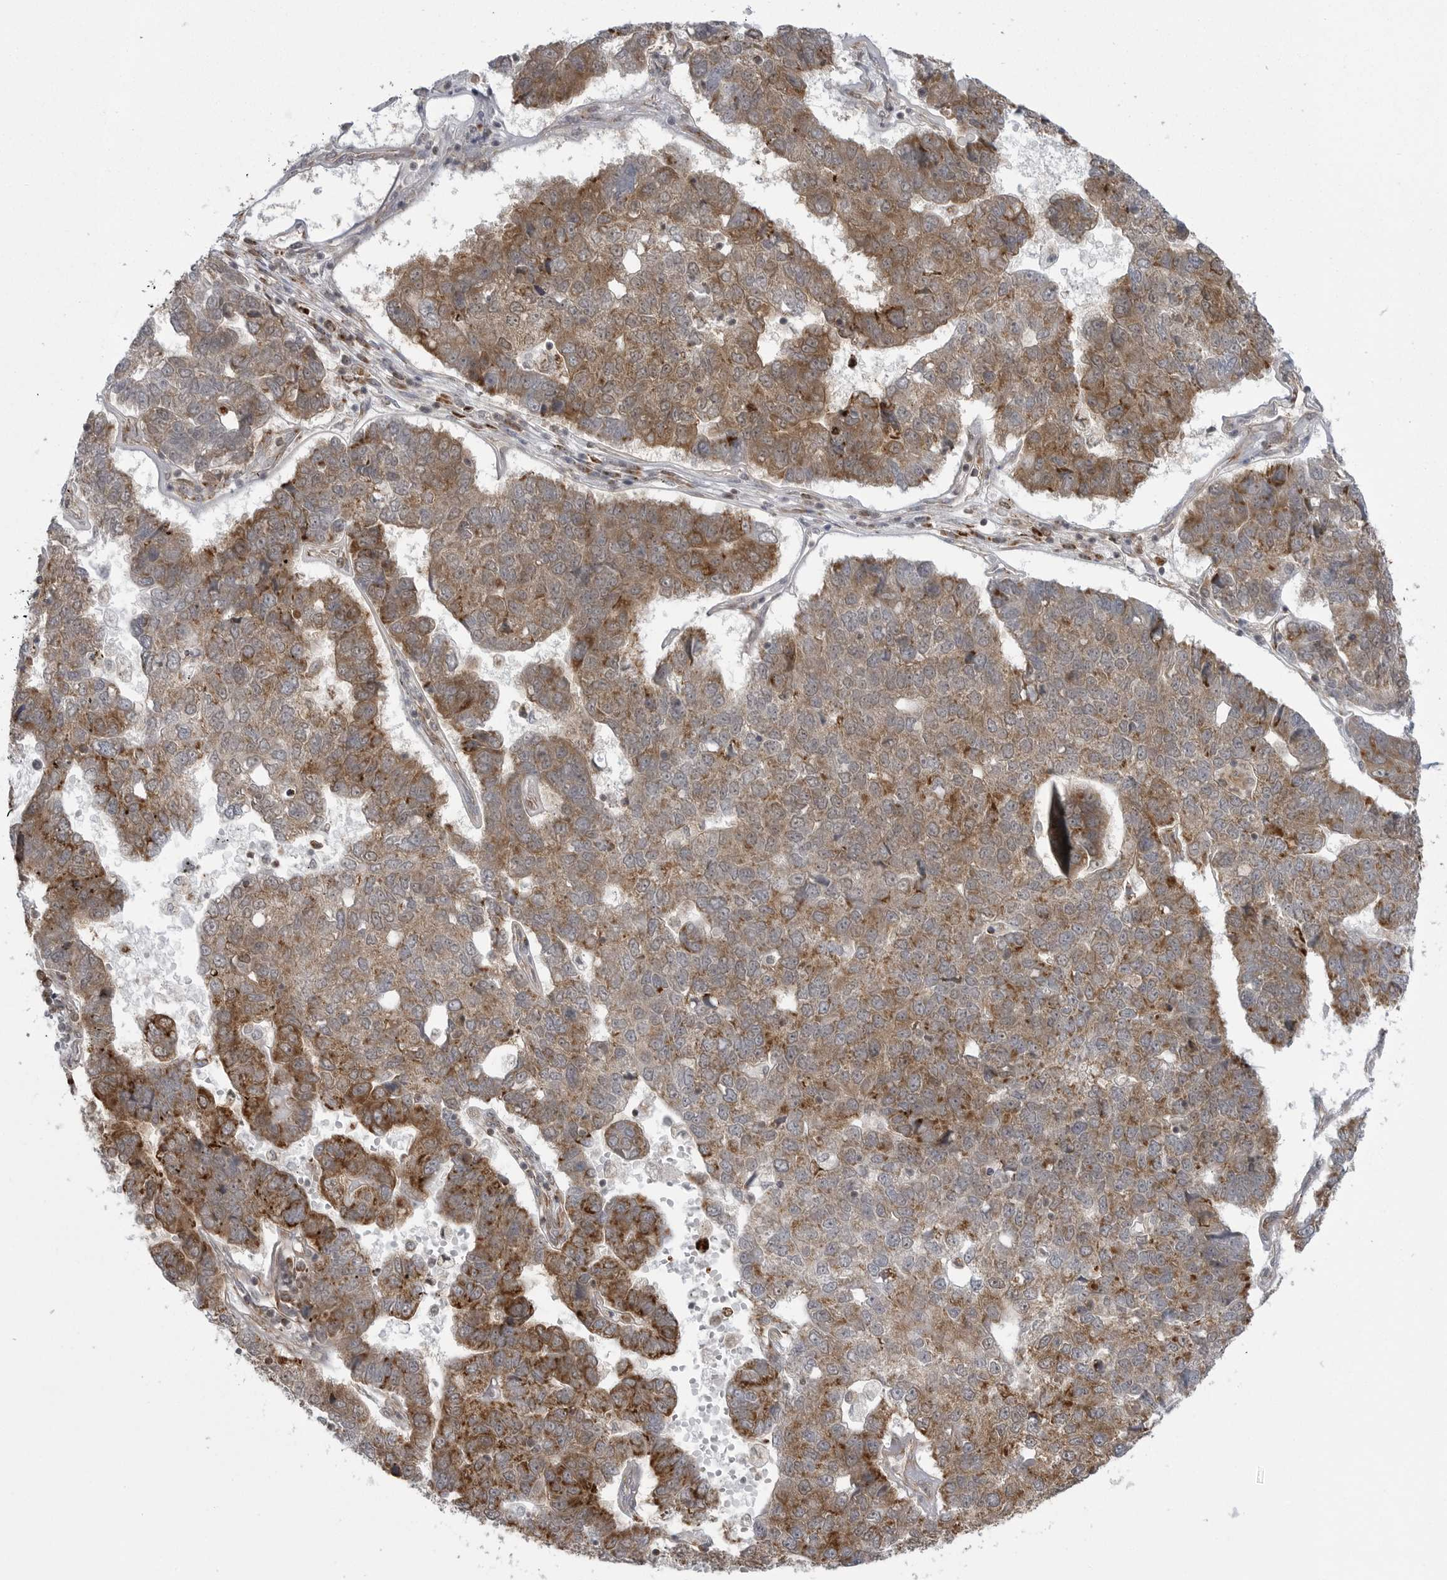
{"staining": {"intensity": "strong", "quantity": "25%-75%", "location": "cytoplasmic/membranous"}, "tissue": "pancreatic cancer", "cell_type": "Tumor cells", "image_type": "cancer", "snomed": [{"axis": "morphology", "description": "Adenocarcinoma, NOS"}, {"axis": "topography", "description": "Pancreas"}], "caption": "This micrograph demonstrates pancreatic cancer stained with IHC to label a protein in brown. The cytoplasmic/membranous of tumor cells show strong positivity for the protein. Nuclei are counter-stained blue.", "gene": "FH", "patient": {"sex": "female", "age": 61}}